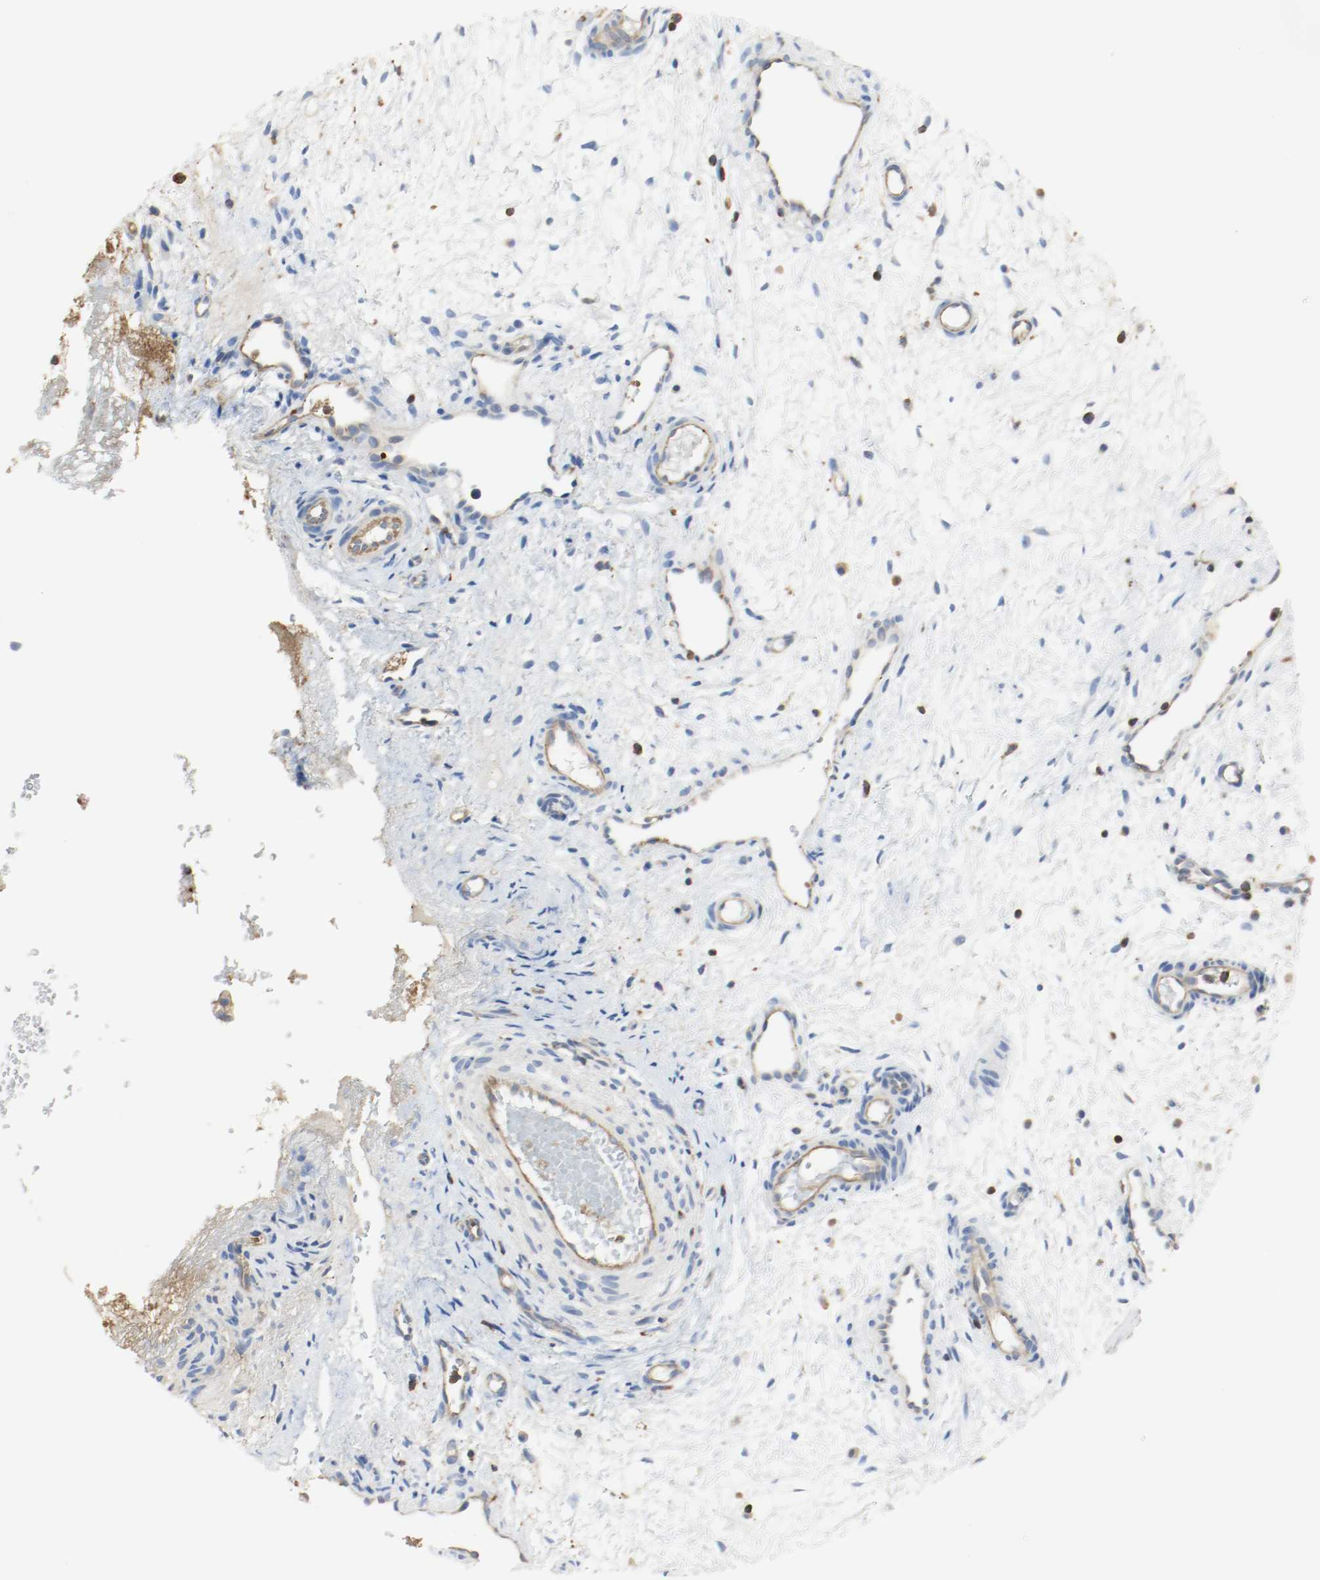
{"staining": {"intensity": "weak", "quantity": "25%-75%", "location": "cytoplasmic/membranous,nuclear"}, "tissue": "nasopharynx", "cell_type": "Respiratory epithelial cells", "image_type": "normal", "snomed": [{"axis": "morphology", "description": "Normal tissue, NOS"}, {"axis": "morphology", "description": "Inflammation, NOS"}, {"axis": "topography", "description": "Nasopharynx"}], "caption": "This is an image of IHC staining of unremarkable nasopharynx, which shows weak expression in the cytoplasmic/membranous,nuclear of respiratory epithelial cells.", "gene": "ARPC1B", "patient": {"sex": "female", "age": 55}}